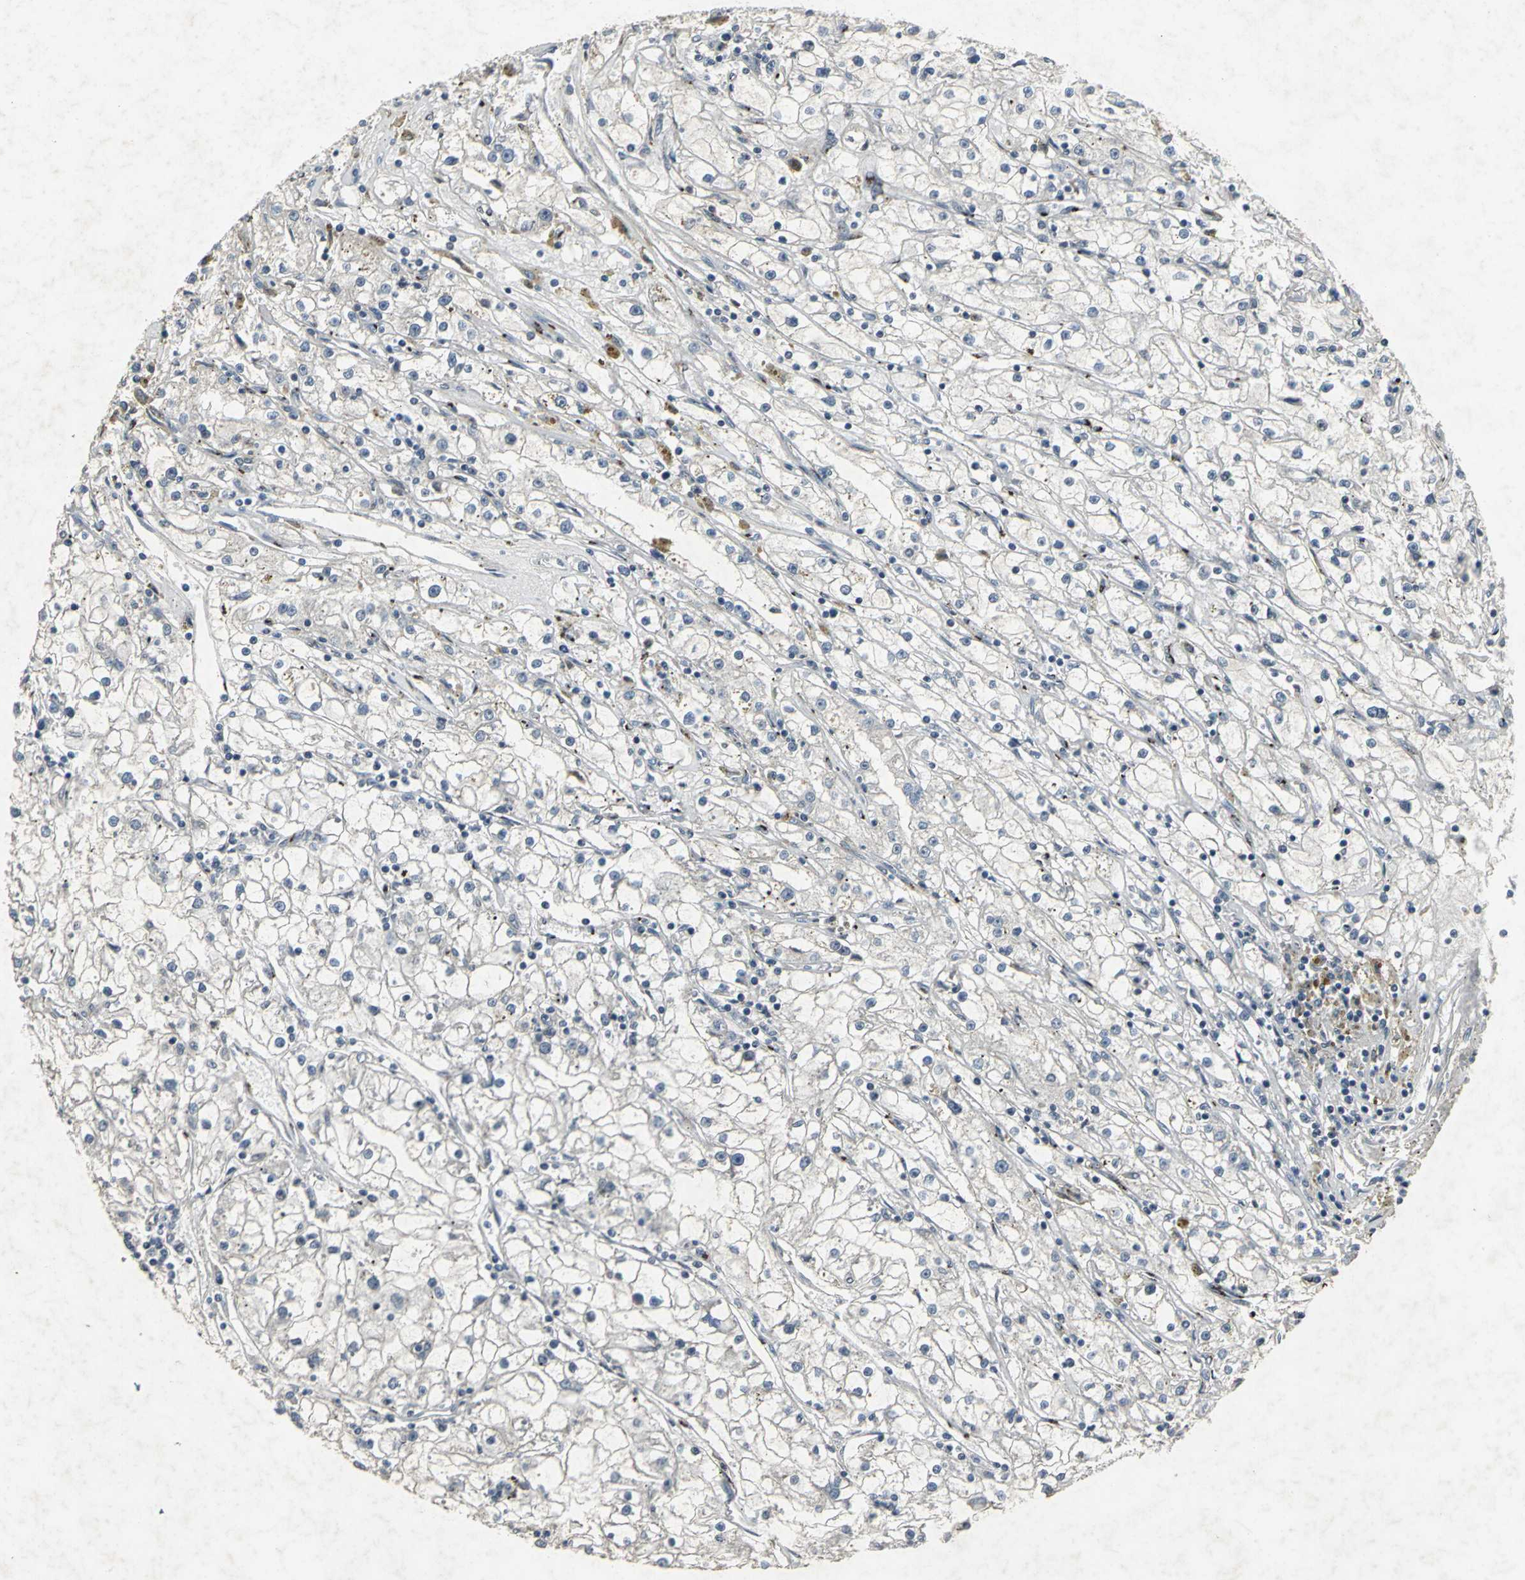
{"staining": {"intensity": "negative", "quantity": "none", "location": "none"}, "tissue": "renal cancer", "cell_type": "Tumor cells", "image_type": "cancer", "snomed": [{"axis": "morphology", "description": "Adenocarcinoma, NOS"}, {"axis": "topography", "description": "Kidney"}], "caption": "Tumor cells are negative for protein expression in human renal cancer (adenocarcinoma).", "gene": "BMP4", "patient": {"sex": "male", "age": 56}}